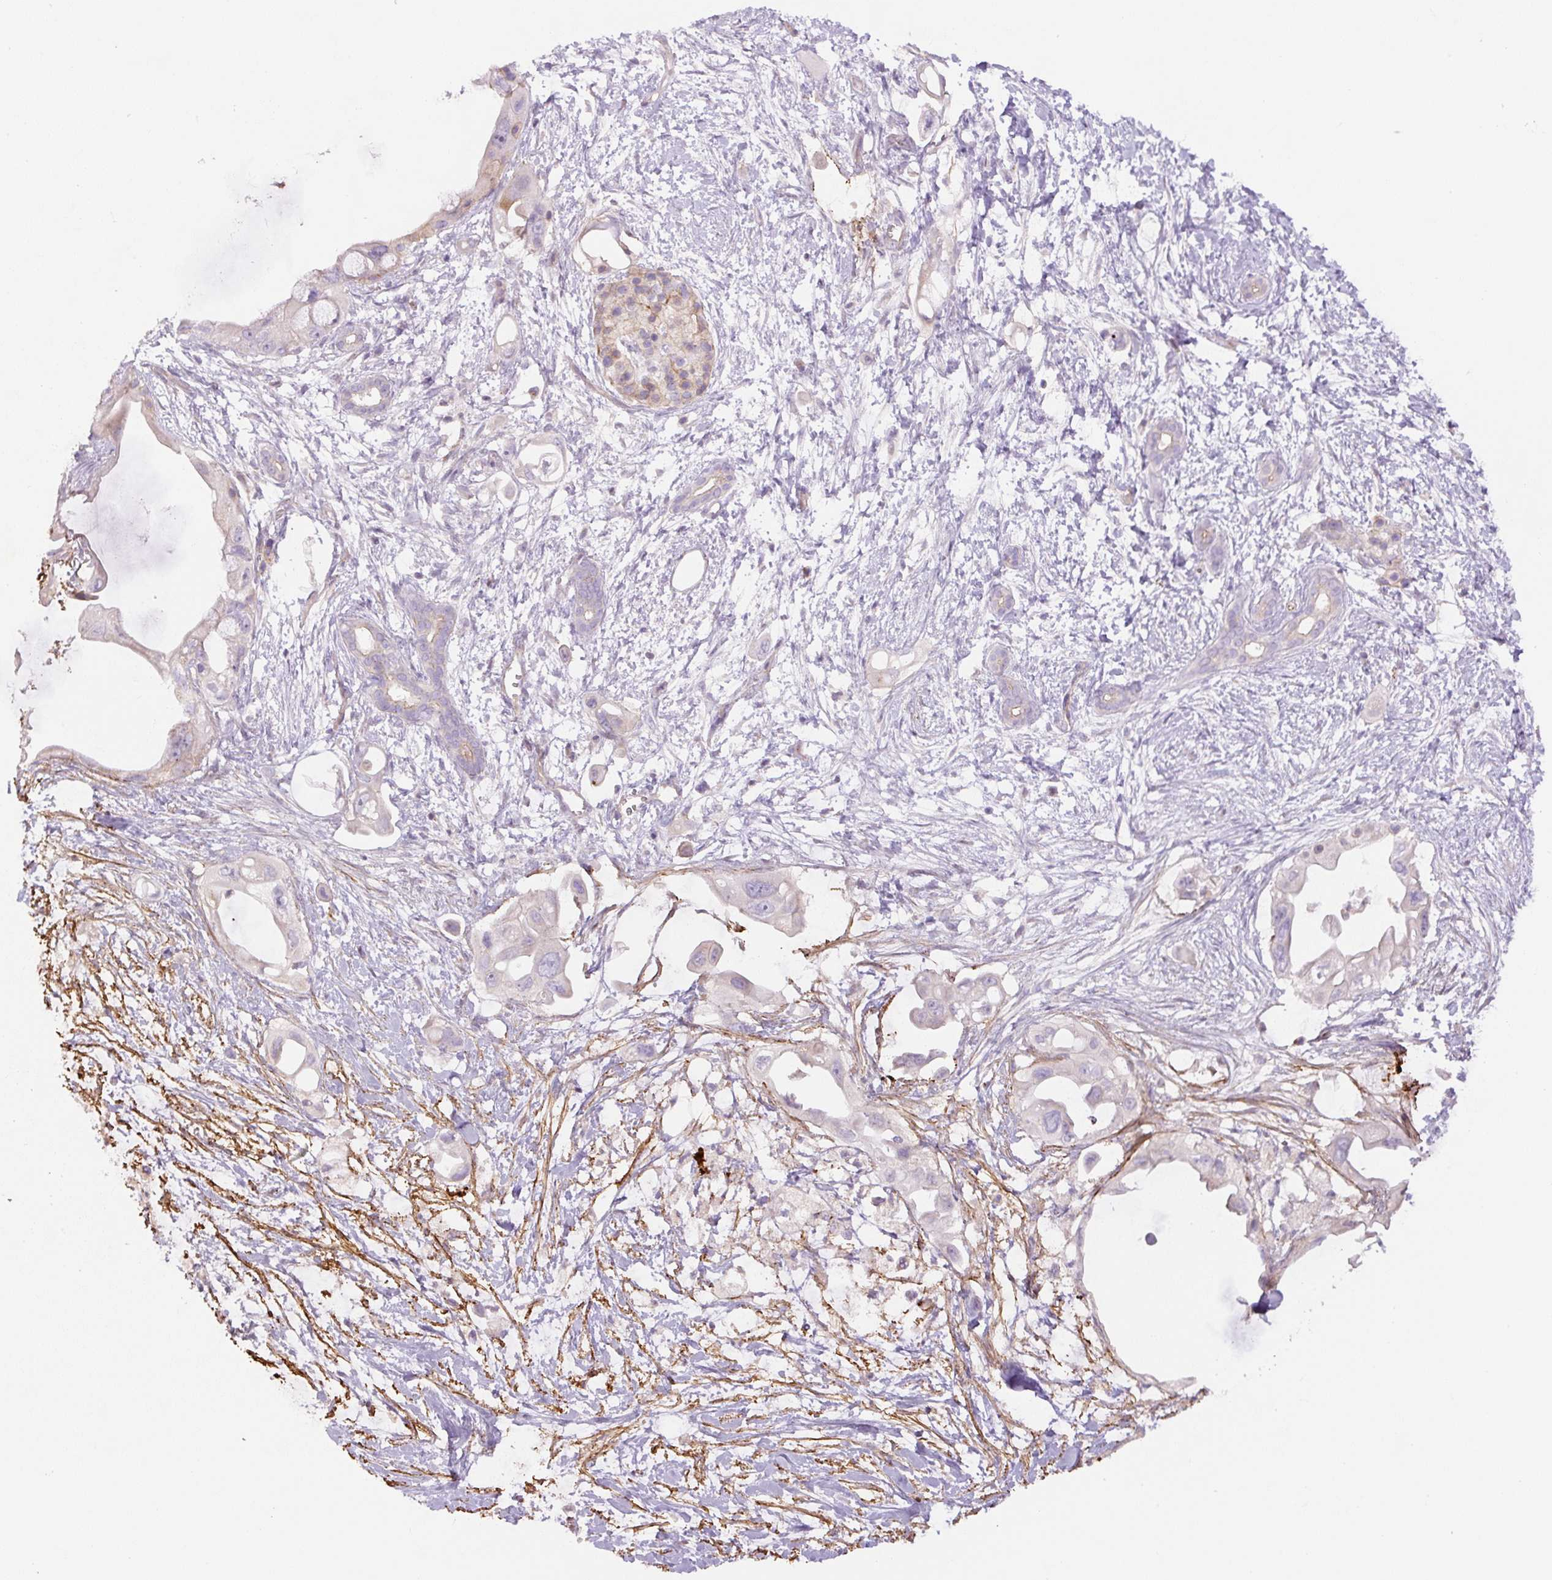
{"staining": {"intensity": "negative", "quantity": "none", "location": "none"}, "tissue": "pancreatic cancer", "cell_type": "Tumor cells", "image_type": "cancer", "snomed": [{"axis": "morphology", "description": "Adenocarcinoma, NOS"}, {"axis": "topography", "description": "Pancreas"}], "caption": "IHC of pancreatic cancer demonstrates no expression in tumor cells.", "gene": "CCNI2", "patient": {"sex": "male", "age": 61}}